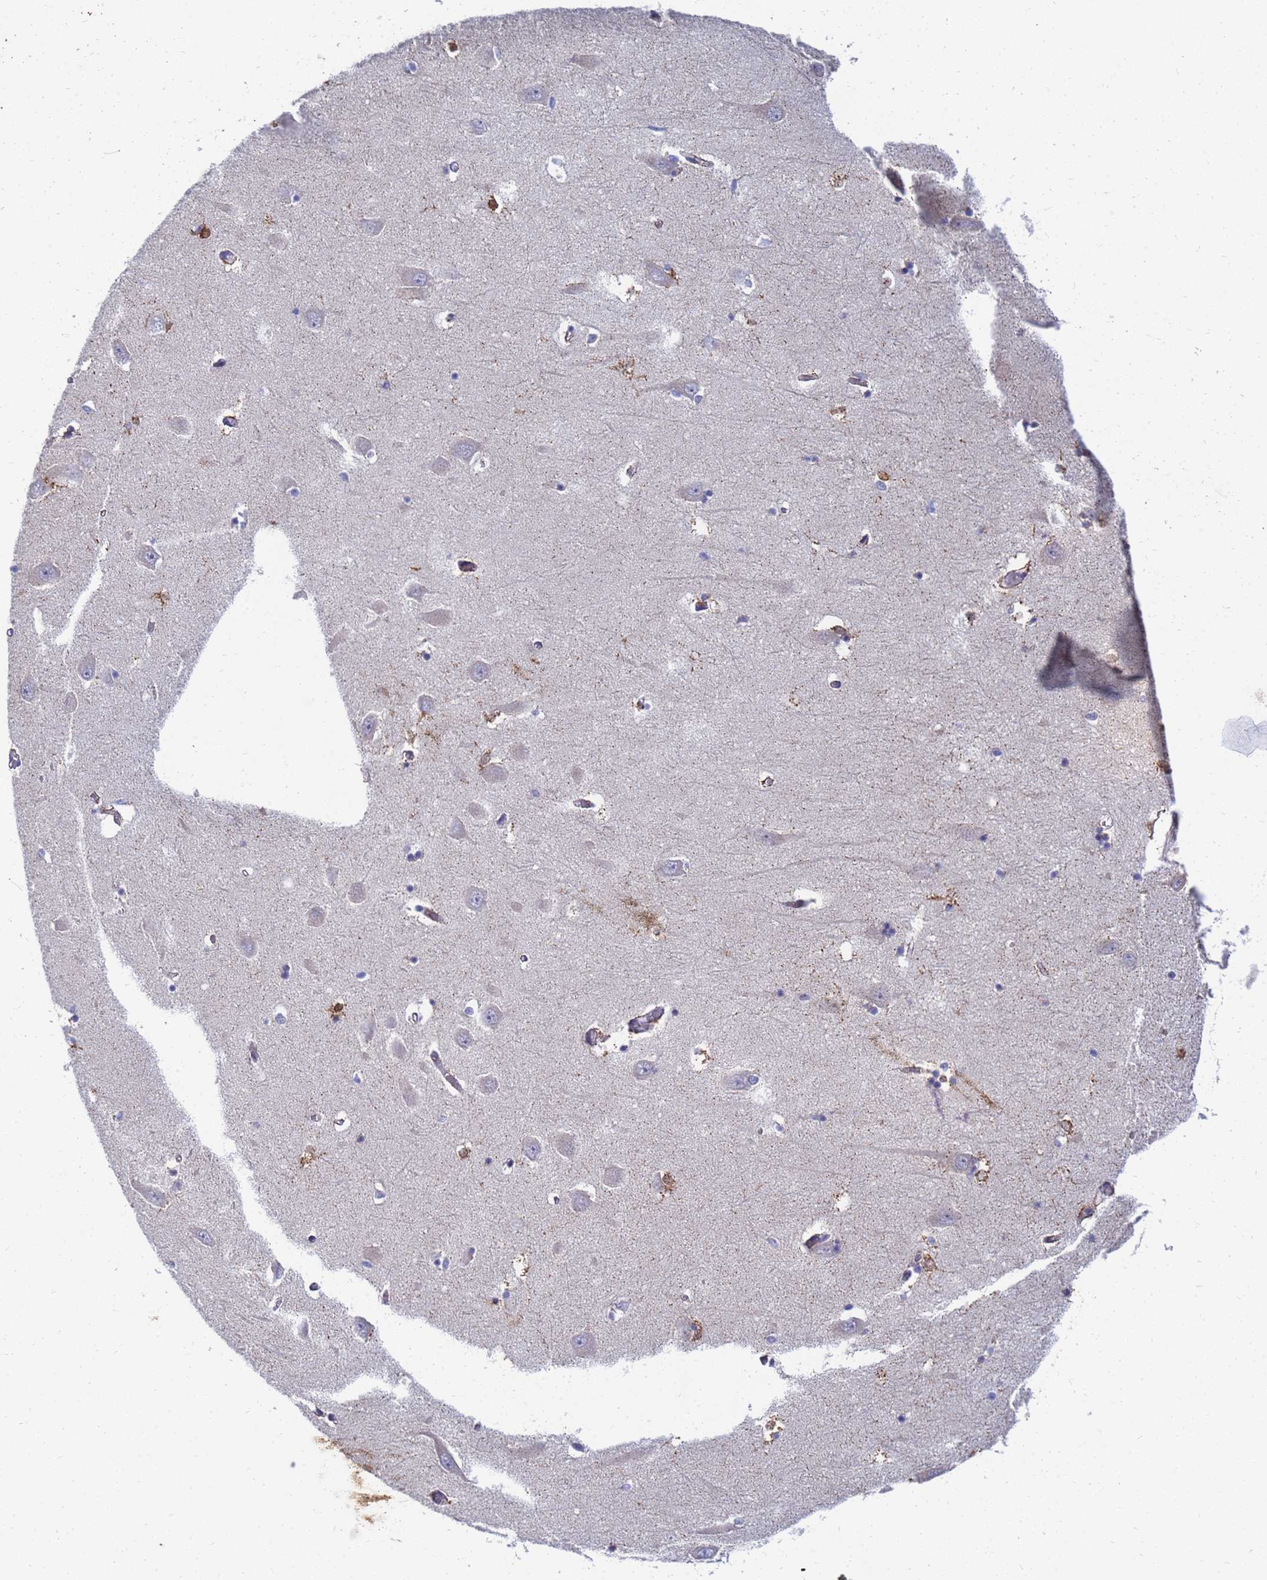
{"staining": {"intensity": "strong", "quantity": "<25%", "location": "cytoplasmic/membranous"}, "tissue": "hippocampus", "cell_type": "Glial cells", "image_type": "normal", "snomed": [{"axis": "morphology", "description": "Normal tissue, NOS"}, {"axis": "topography", "description": "Hippocampus"}], "caption": "Protein expression analysis of unremarkable hippocampus displays strong cytoplasmic/membranous positivity in approximately <25% of glial cells.", "gene": "SDR39U1", "patient": {"sex": "male", "age": 70}}